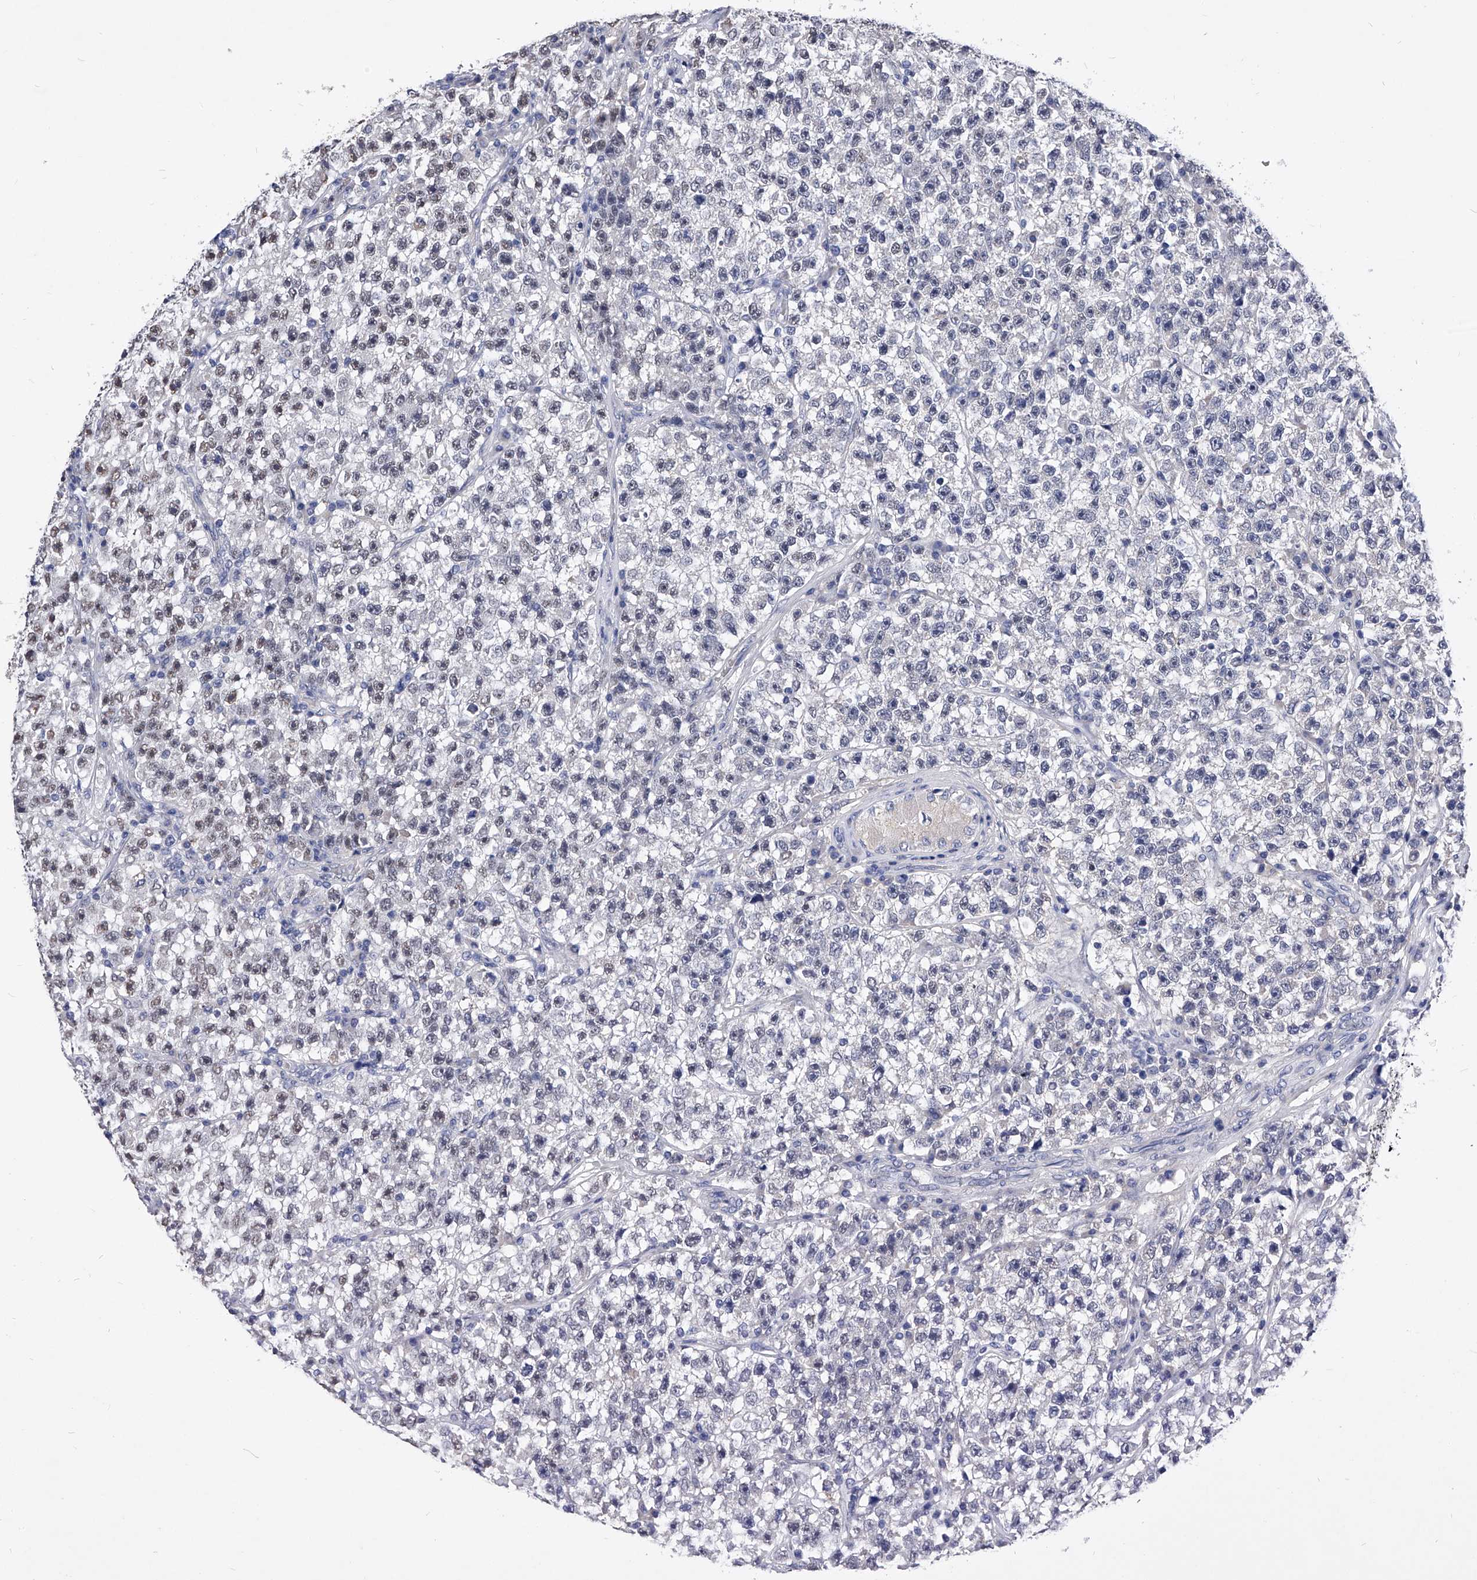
{"staining": {"intensity": "negative", "quantity": "none", "location": "none"}, "tissue": "testis cancer", "cell_type": "Tumor cells", "image_type": "cancer", "snomed": [{"axis": "morphology", "description": "Seminoma, NOS"}, {"axis": "topography", "description": "Testis"}], "caption": "Testis seminoma was stained to show a protein in brown. There is no significant staining in tumor cells.", "gene": "ZNF529", "patient": {"sex": "male", "age": 22}}